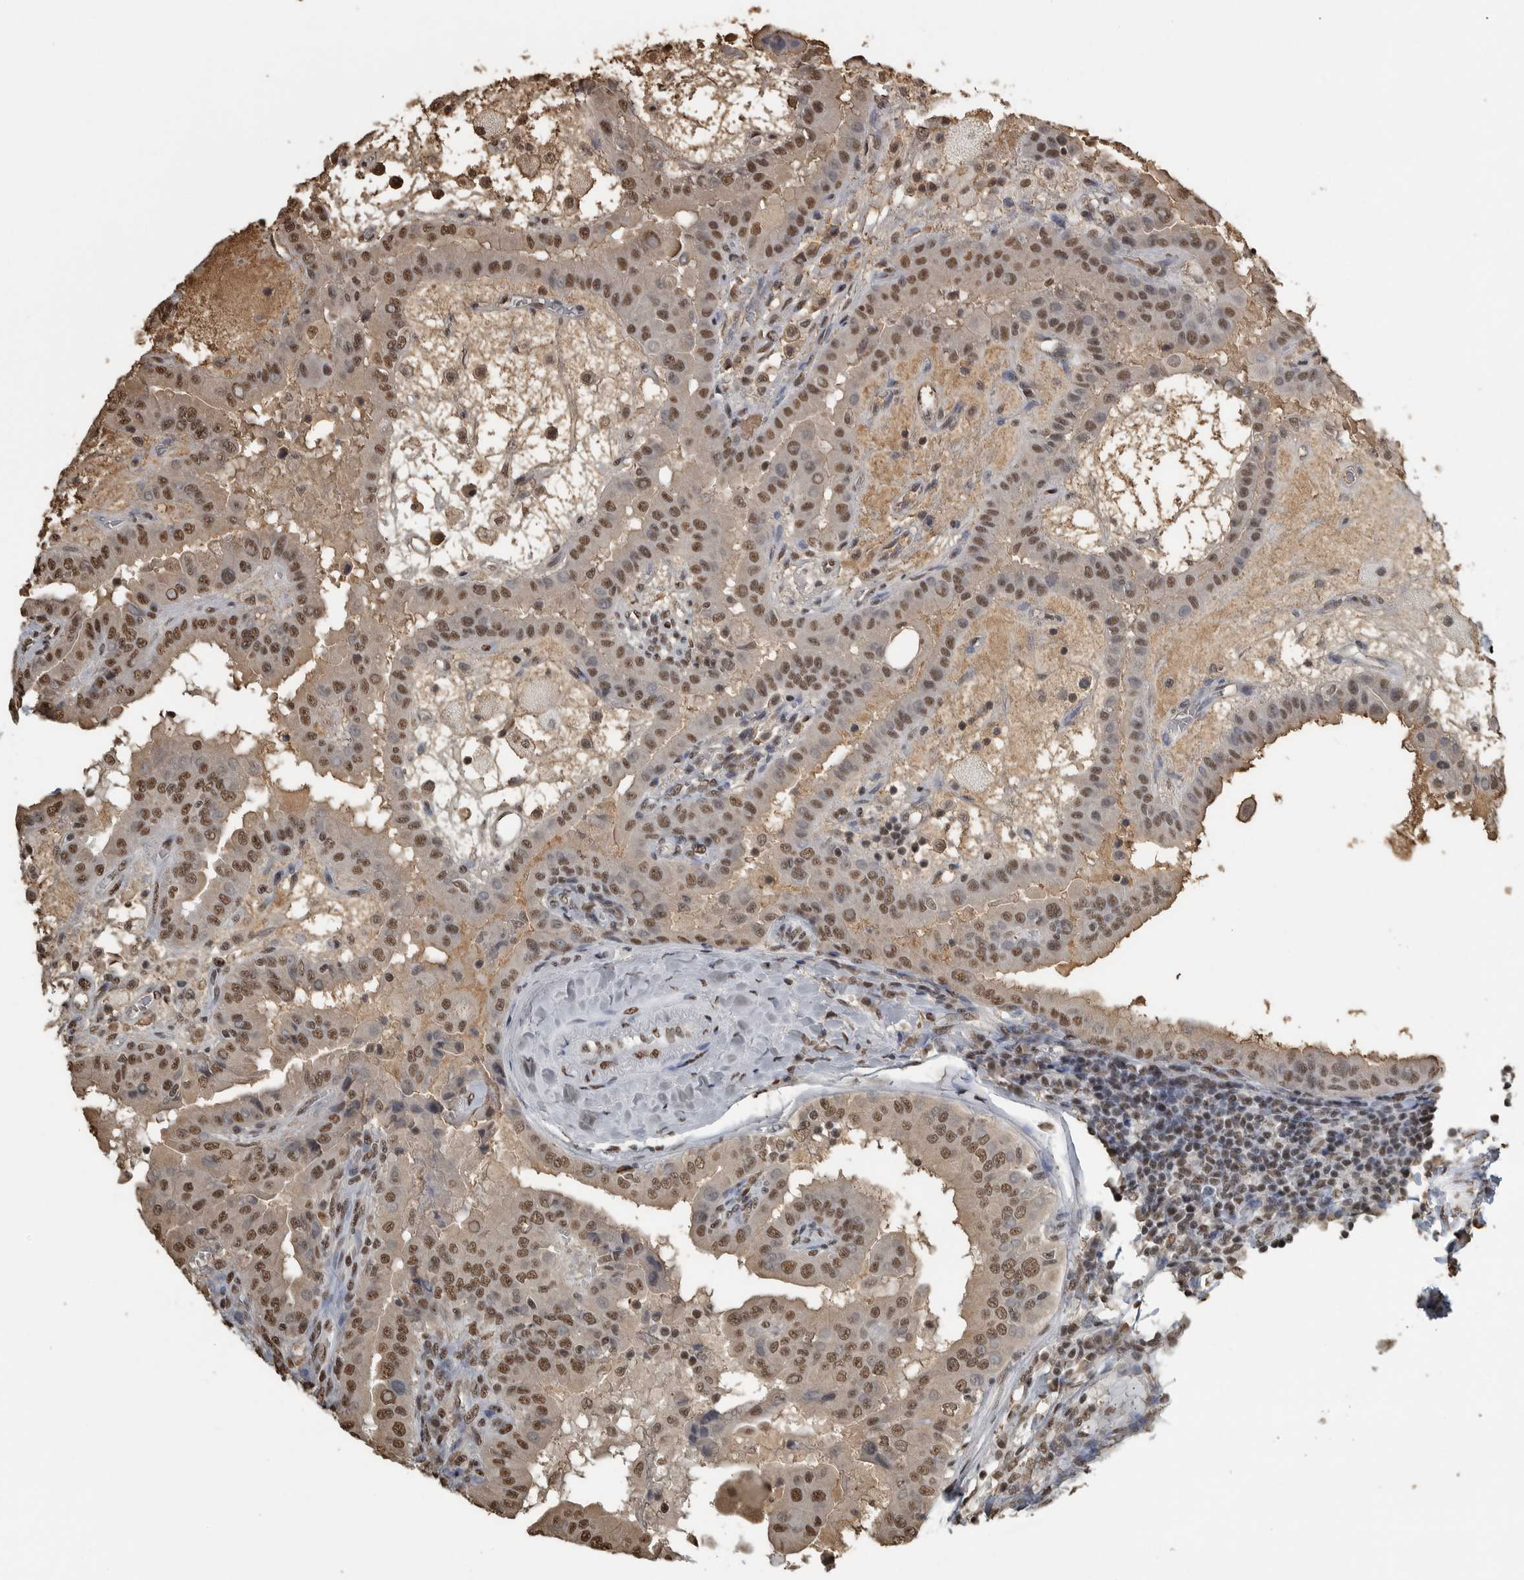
{"staining": {"intensity": "moderate", "quantity": ">75%", "location": "nuclear"}, "tissue": "thyroid cancer", "cell_type": "Tumor cells", "image_type": "cancer", "snomed": [{"axis": "morphology", "description": "Papillary adenocarcinoma, NOS"}, {"axis": "topography", "description": "Thyroid gland"}], "caption": "Thyroid cancer stained with a brown dye exhibits moderate nuclear positive staining in about >75% of tumor cells.", "gene": "TGS1", "patient": {"sex": "male", "age": 33}}